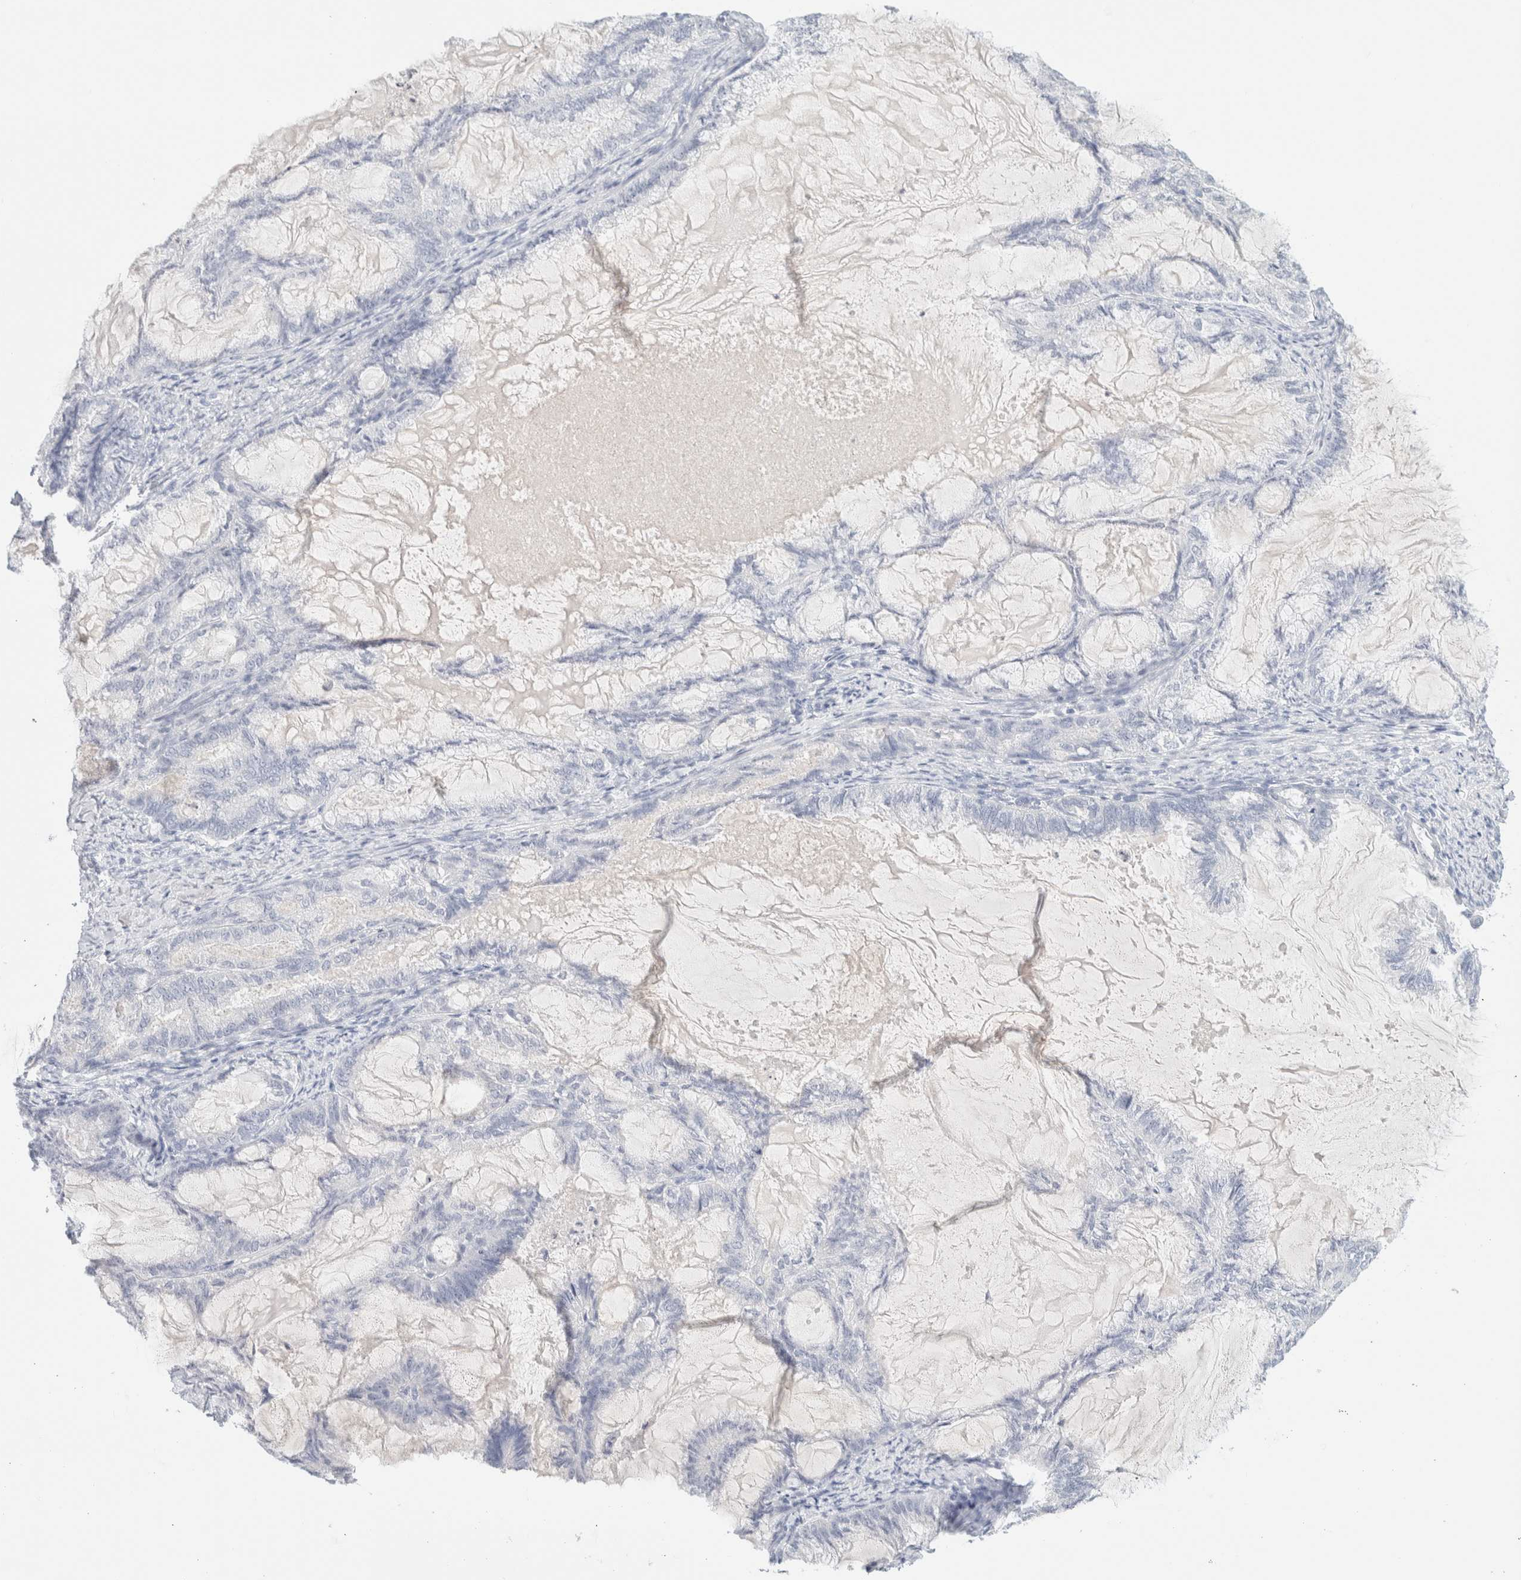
{"staining": {"intensity": "negative", "quantity": "none", "location": "none"}, "tissue": "endometrial cancer", "cell_type": "Tumor cells", "image_type": "cancer", "snomed": [{"axis": "morphology", "description": "Adenocarcinoma, NOS"}, {"axis": "topography", "description": "Endometrium"}], "caption": "There is no significant expression in tumor cells of endometrial adenocarcinoma.", "gene": "HEXD", "patient": {"sex": "female", "age": 86}}